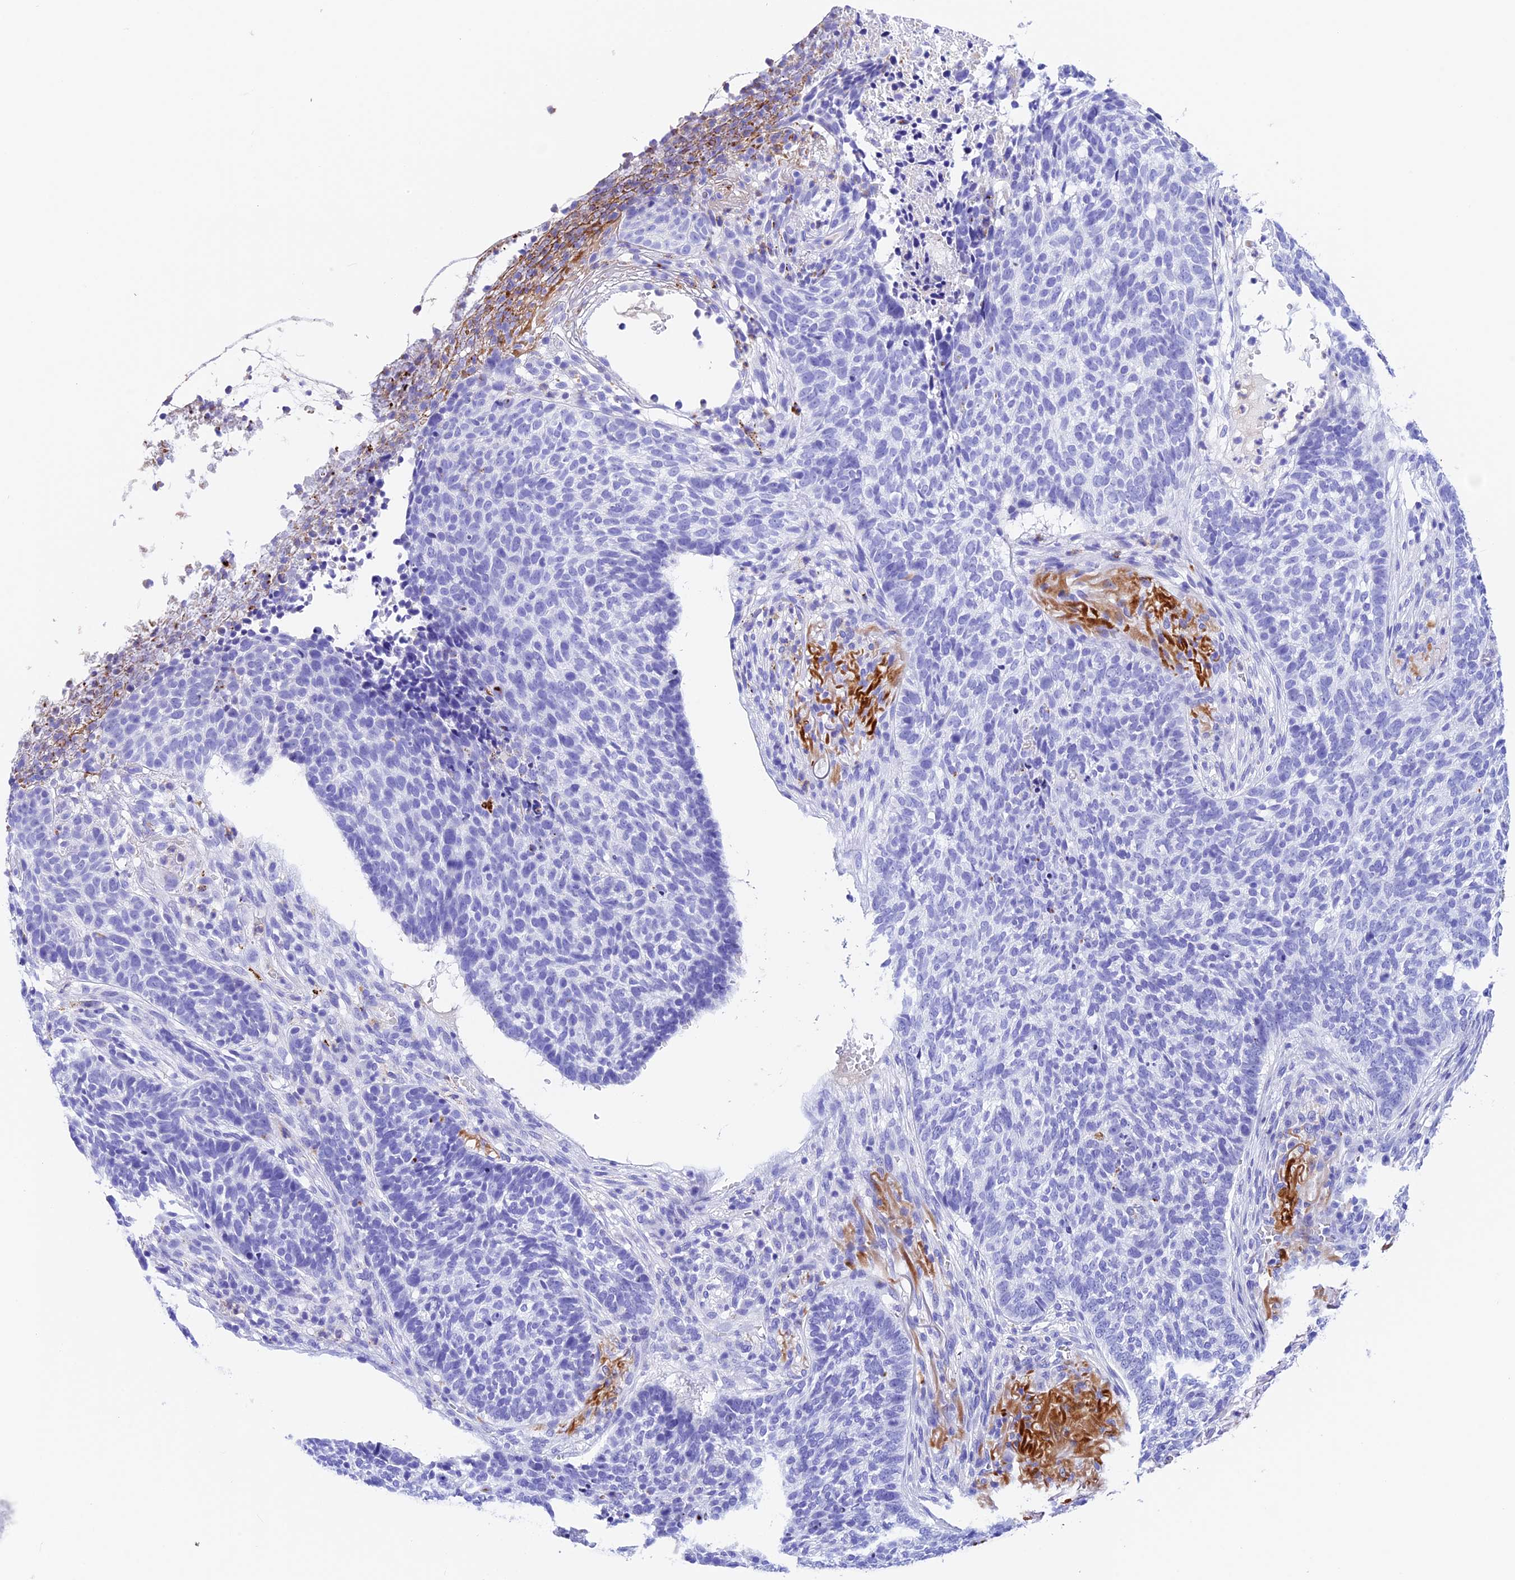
{"staining": {"intensity": "negative", "quantity": "none", "location": "none"}, "tissue": "skin cancer", "cell_type": "Tumor cells", "image_type": "cancer", "snomed": [{"axis": "morphology", "description": "Basal cell carcinoma"}, {"axis": "topography", "description": "Skin"}], "caption": "Immunohistochemical staining of skin cancer reveals no significant expression in tumor cells. (DAB (3,3'-diaminobenzidine) immunohistochemistry with hematoxylin counter stain).", "gene": "PSG11", "patient": {"sex": "male", "age": 85}}